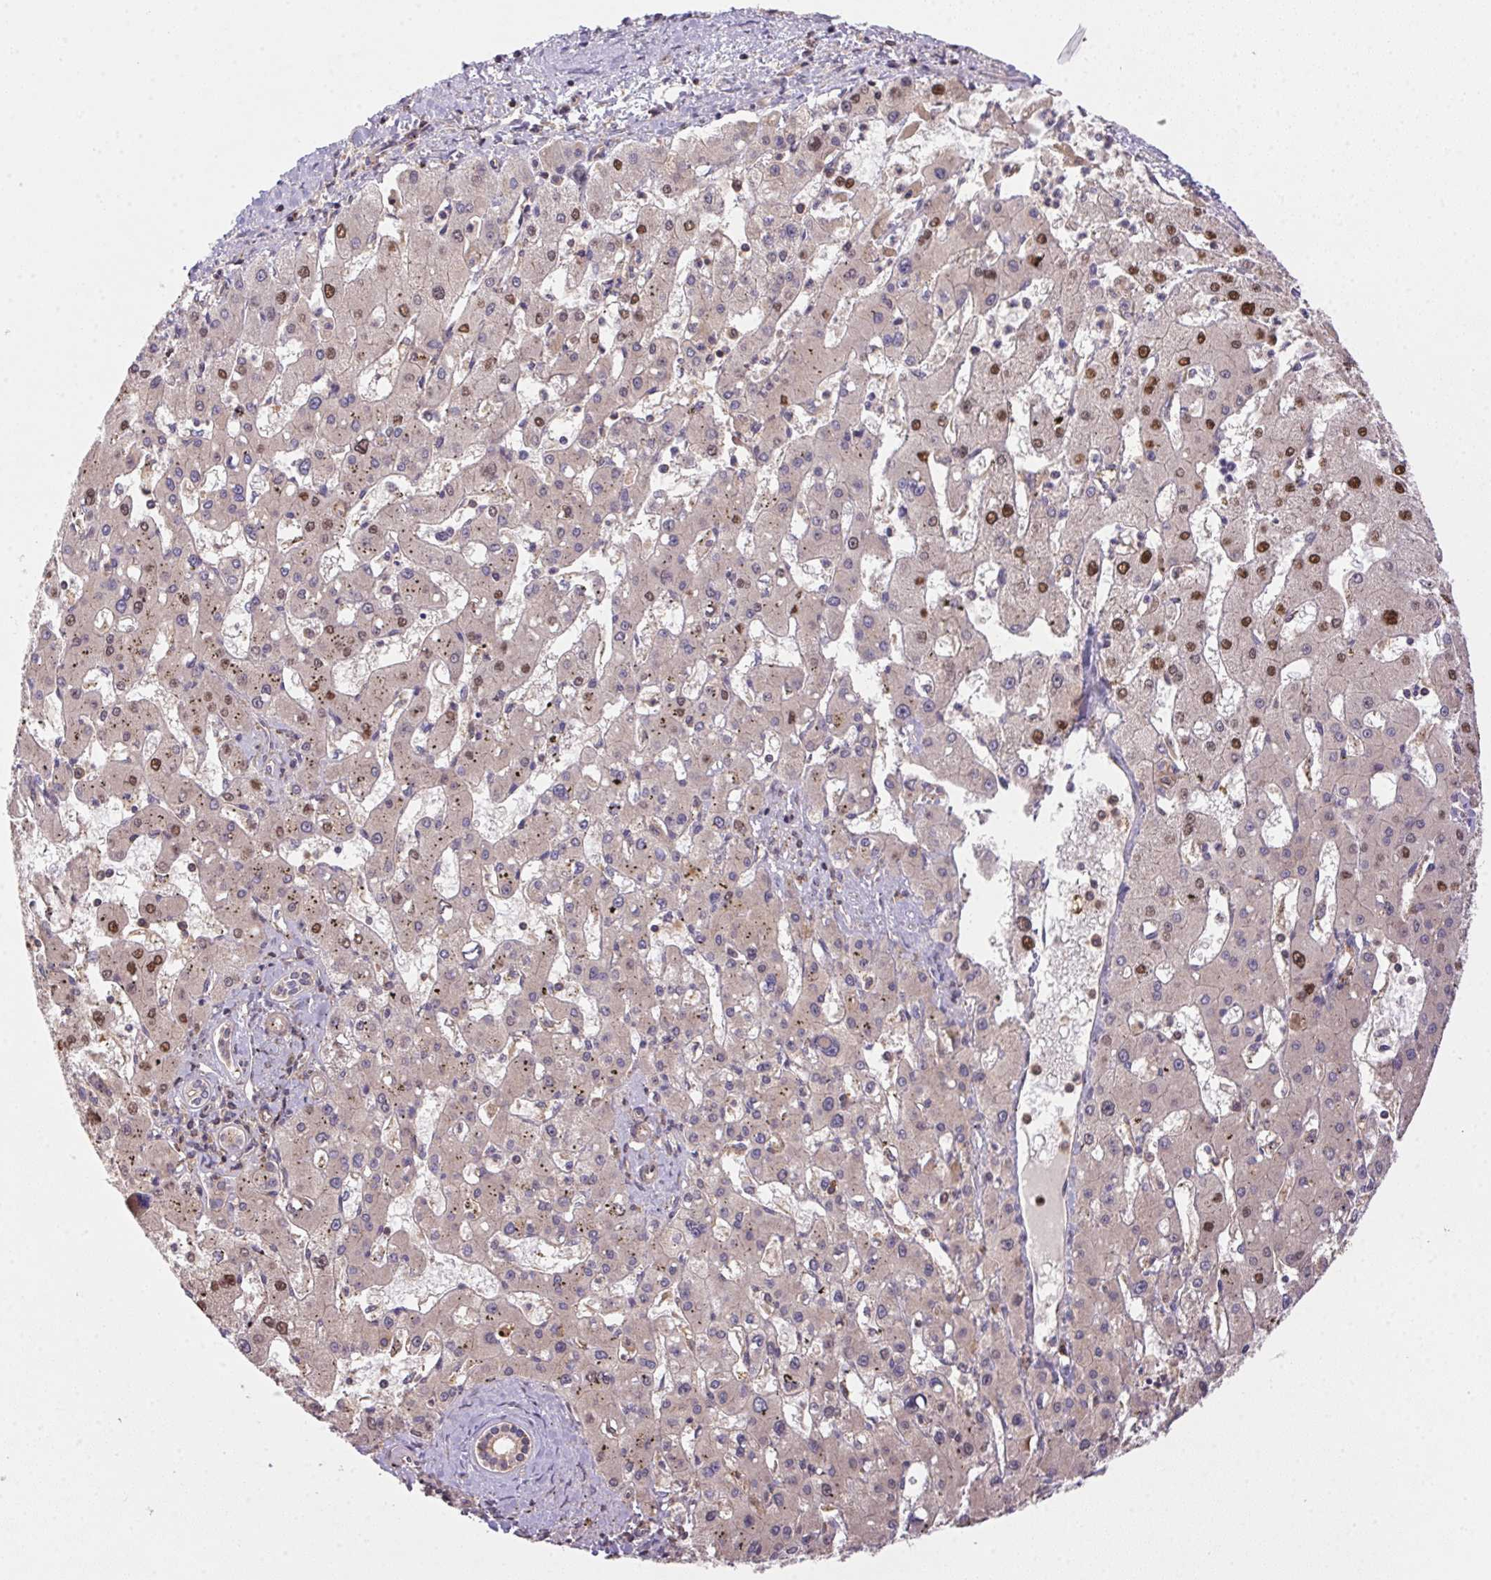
{"staining": {"intensity": "moderate", "quantity": "<25%", "location": "nuclear"}, "tissue": "liver cancer", "cell_type": "Tumor cells", "image_type": "cancer", "snomed": [{"axis": "morphology", "description": "Carcinoma, Hepatocellular, NOS"}, {"axis": "topography", "description": "Liver"}], "caption": "Immunohistochemical staining of hepatocellular carcinoma (liver) demonstrates low levels of moderate nuclear protein expression in approximately <25% of tumor cells.", "gene": "MEX3D", "patient": {"sex": "male", "age": 67}}